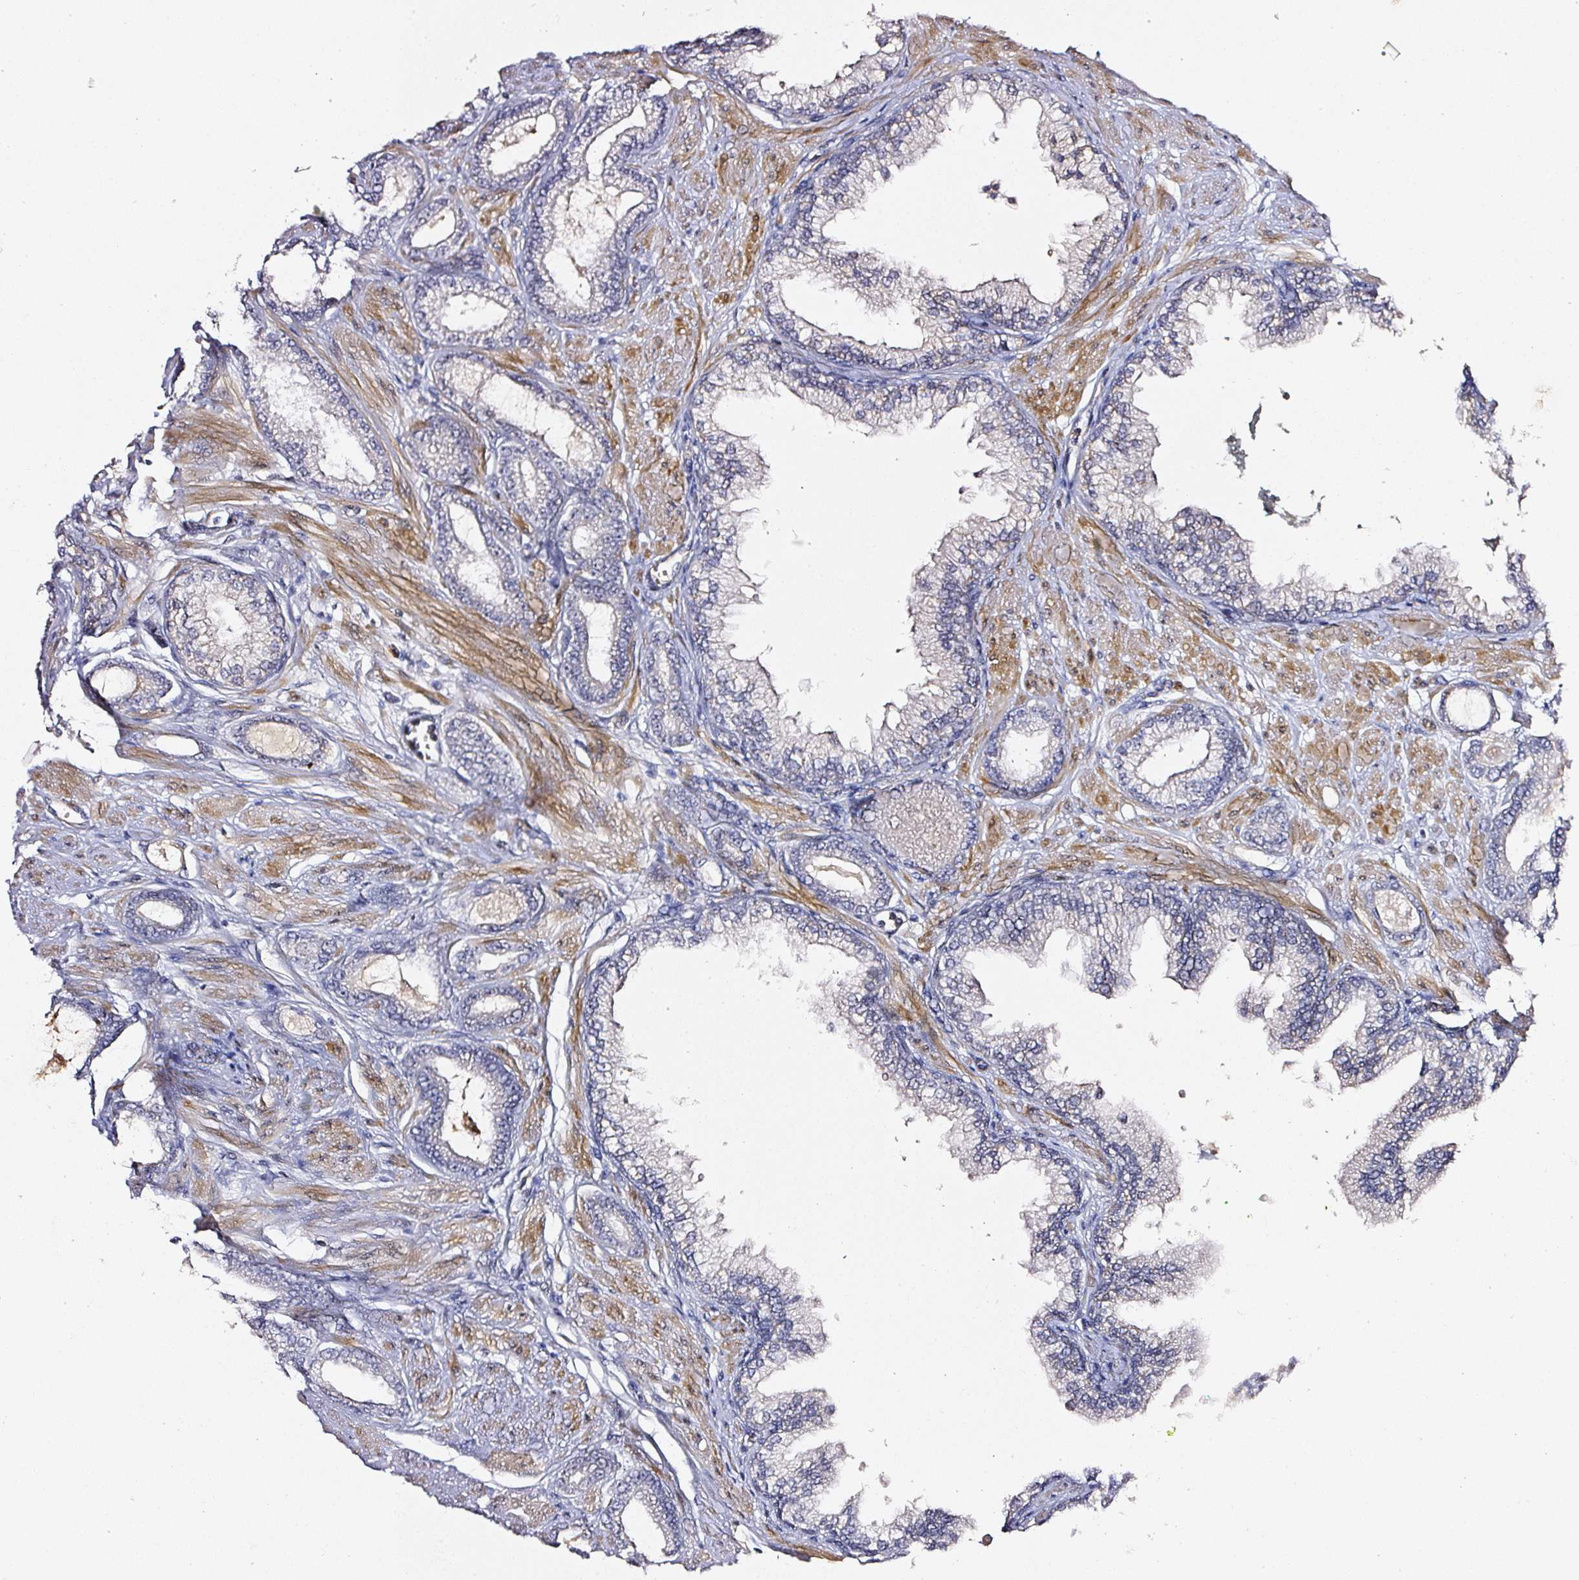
{"staining": {"intensity": "negative", "quantity": "none", "location": "none"}, "tissue": "prostate cancer", "cell_type": "Tumor cells", "image_type": "cancer", "snomed": [{"axis": "morphology", "description": "Adenocarcinoma, Low grade"}, {"axis": "topography", "description": "Prostate"}], "caption": "There is no significant staining in tumor cells of prostate cancer.", "gene": "TOGARAM1", "patient": {"sex": "male", "age": 60}}